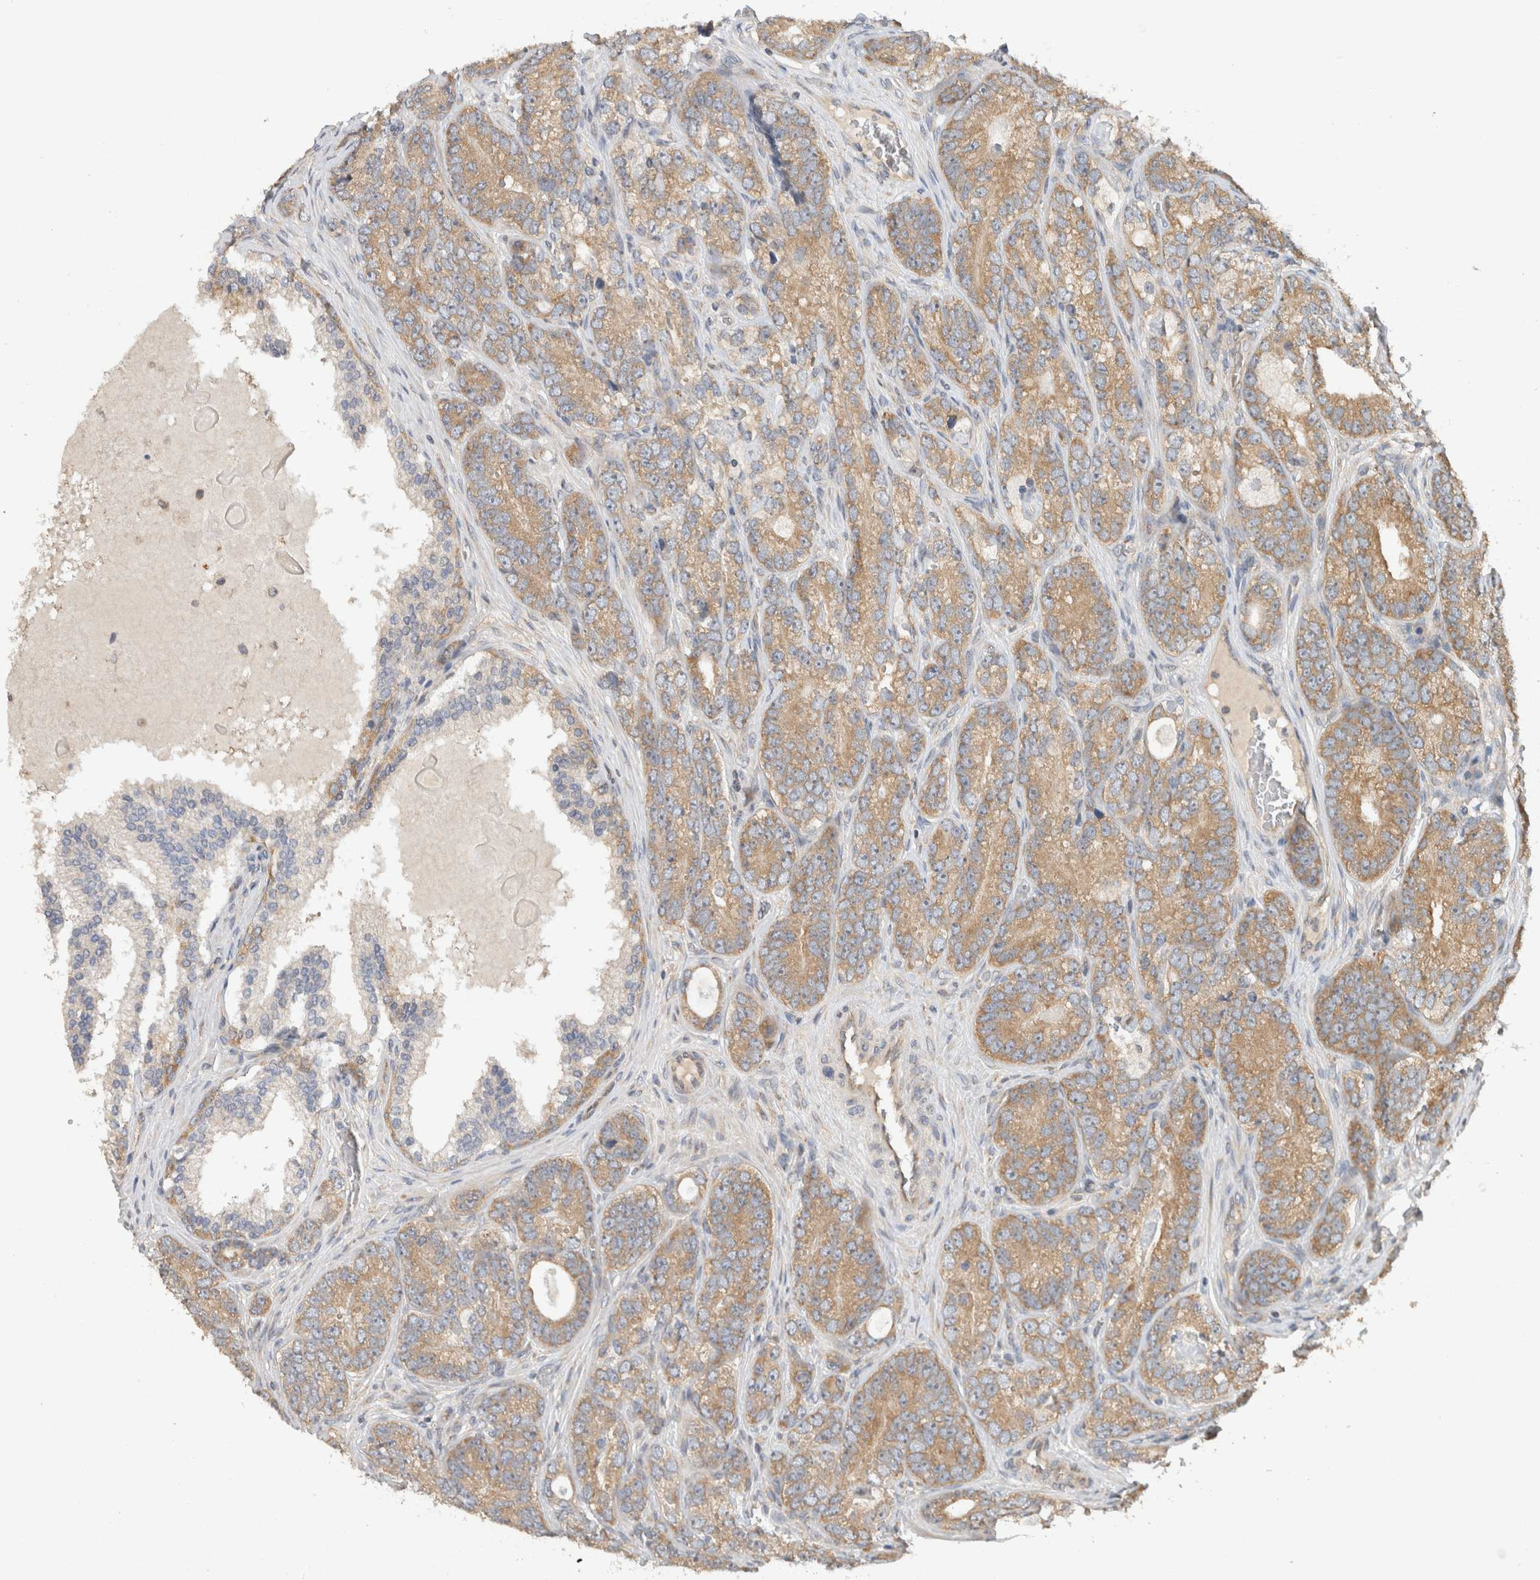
{"staining": {"intensity": "moderate", "quantity": ">75%", "location": "cytoplasmic/membranous"}, "tissue": "prostate cancer", "cell_type": "Tumor cells", "image_type": "cancer", "snomed": [{"axis": "morphology", "description": "Adenocarcinoma, High grade"}, {"axis": "topography", "description": "Prostate"}], "caption": "Immunohistochemistry (DAB (3,3'-diaminobenzidine)) staining of prostate adenocarcinoma (high-grade) displays moderate cytoplasmic/membranous protein expression in approximately >75% of tumor cells. The protein is shown in brown color, while the nuclei are stained blue.", "gene": "PUM1", "patient": {"sex": "male", "age": 56}}